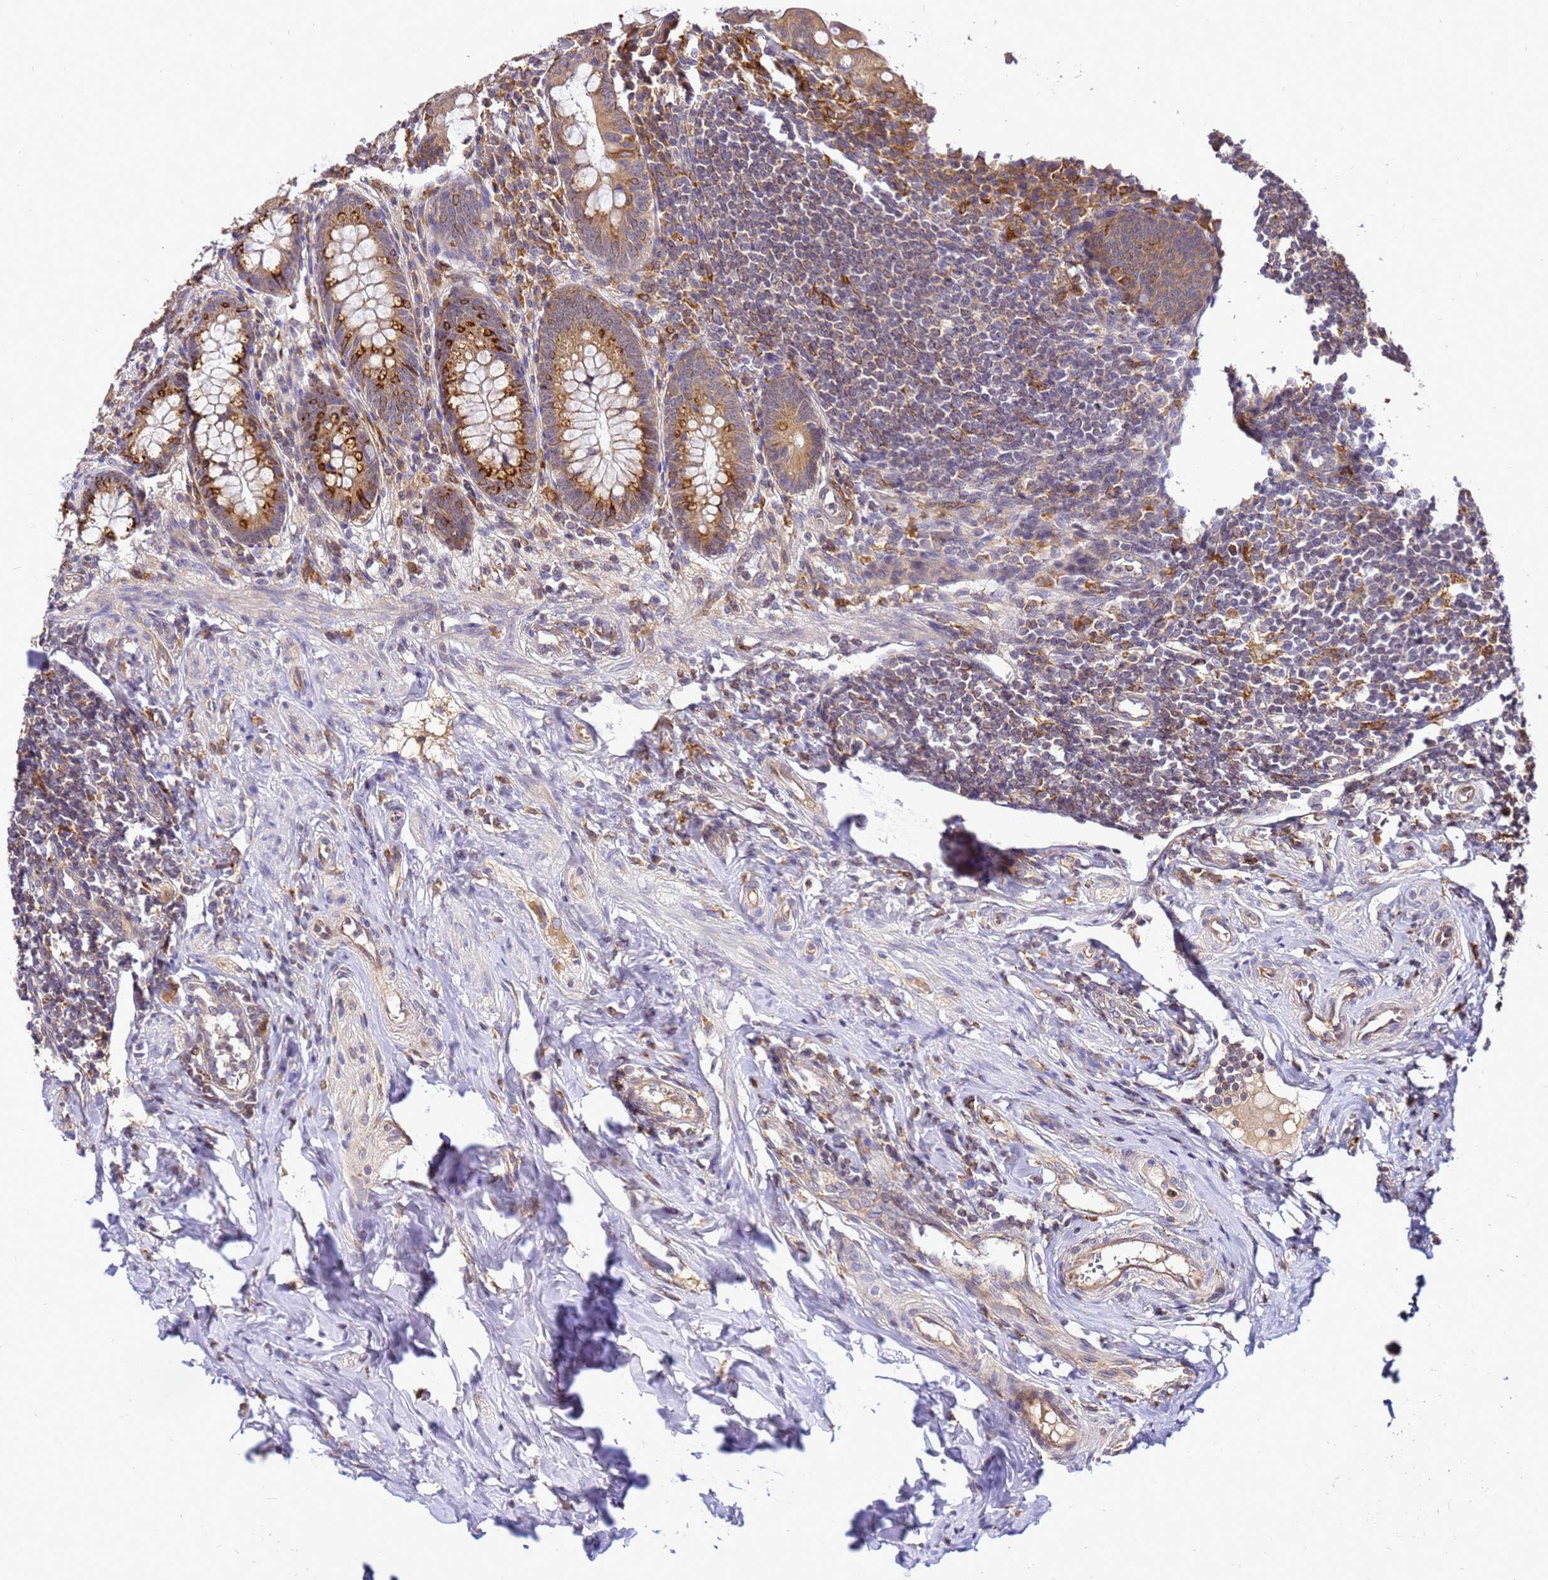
{"staining": {"intensity": "moderate", "quantity": ">75%", "location": "cytoplasmic/membranous"}, "tissue": "appendix", "cell_type": "Glandular cells", "image_type": "normal", "snomed": [{"axis": "morphology", "description": "Normal tissue, NOS"}, {"axis": "topography", "description": "Appendix"}], "caption": "Immunohistochemical staining of unremarkable appendix exhibits >75% levels of moderate cytoplasmic/membranous protein positivity in approximately >75% of glandular cells. (Brightfield microscopy of DAB IHC at high magnification).", "gene": "ADPGK", "patient": {"sex": "female", "age": 33}}